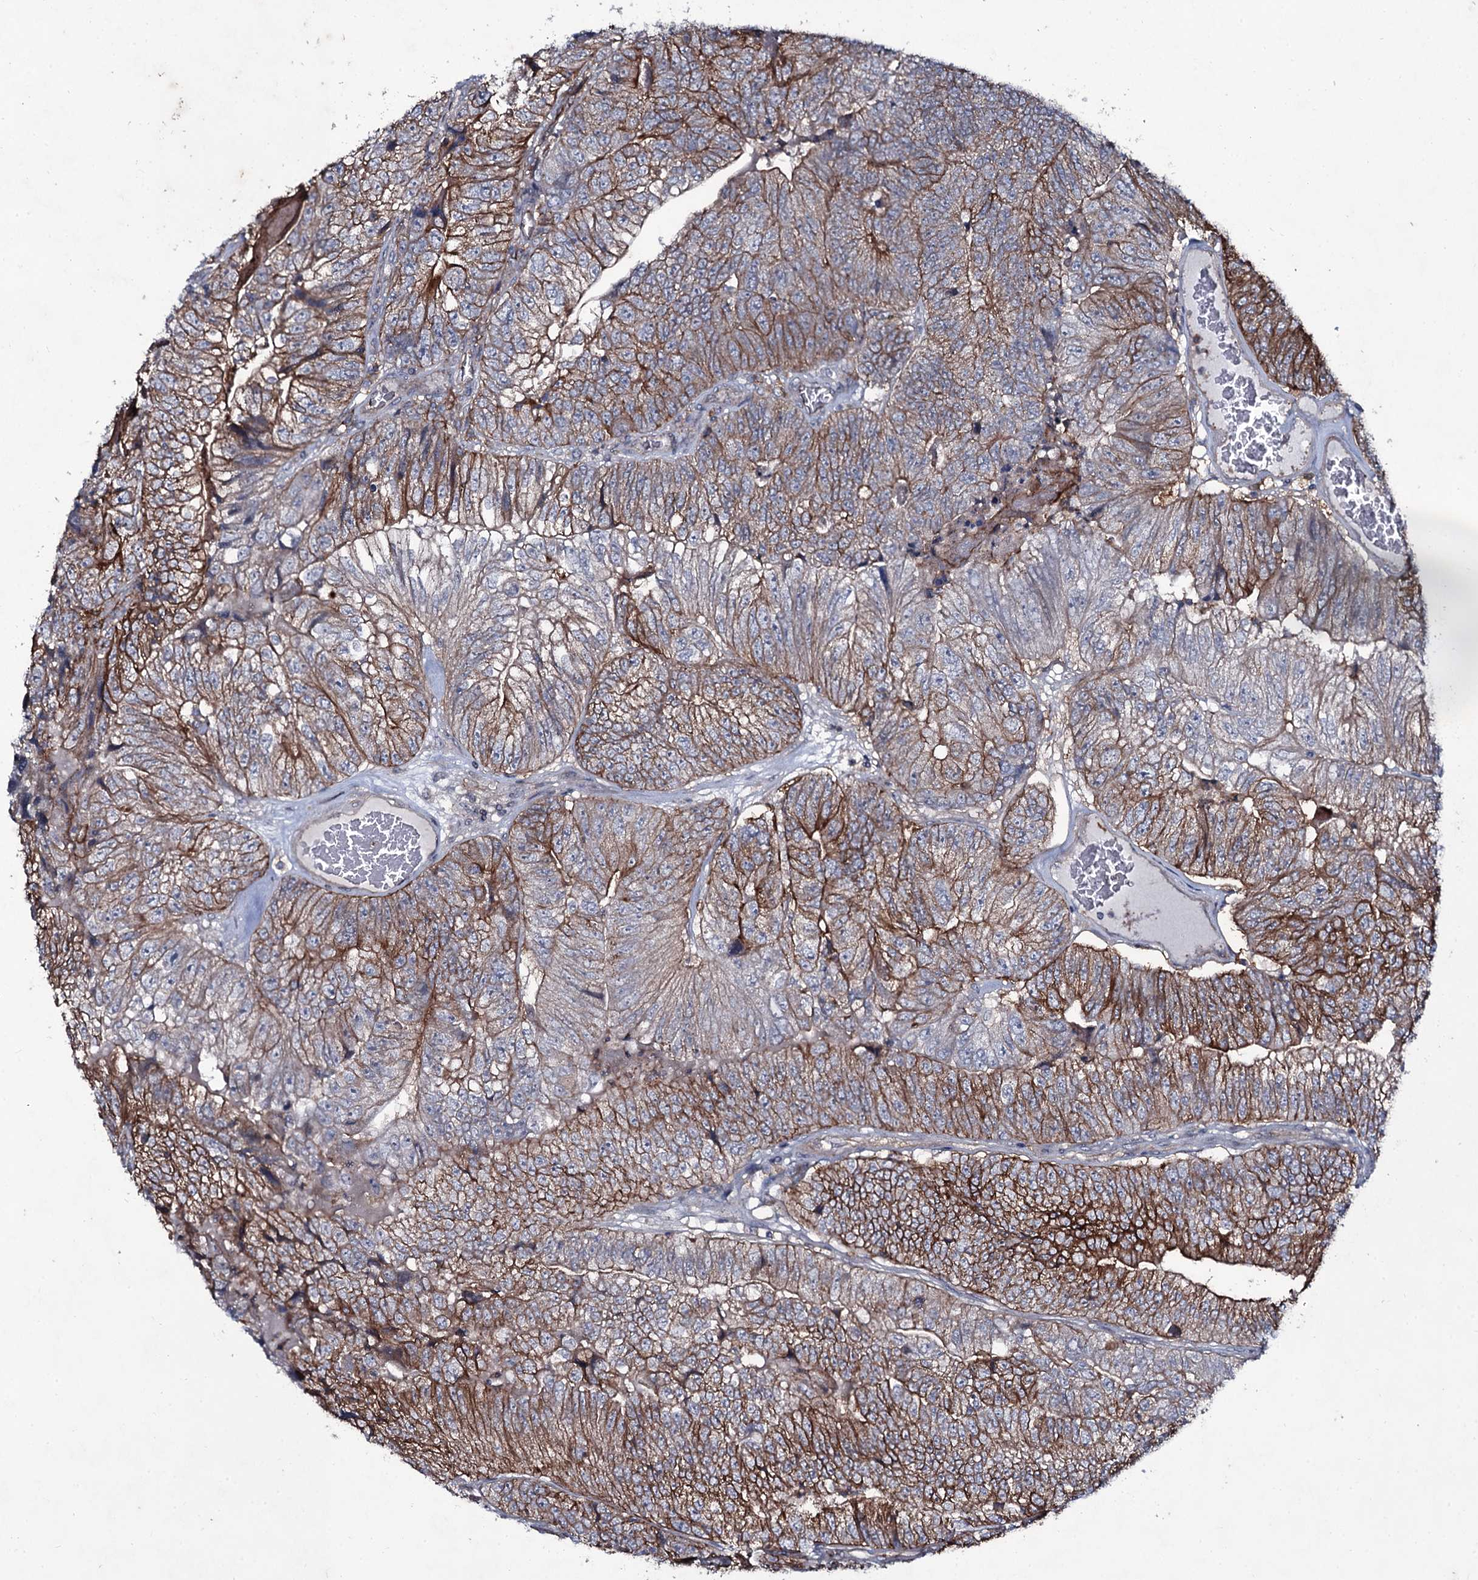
{"staining": {"intensity": "strong", "quantity": "25%-75%", "location": "cytoplasmic/membranous"}, "tissue": "colorectal cancer", "cell_type": "Tumor cells", "image_type": "cancer", "snomed": [{"axis": "morphology", "description": "Adenocarcinoma, NOS"}, {"axis": "topography", "description": "Colon"}], "caption": "Immunohistochemical staining of human colorectal cancer (adenocarcinoma) displays strong cytoplasmic/membranous protein staining in about 25%-75% of tumor cells. The staining was performed using DAB (3,3'-diaminobenzidine) to visualize the protein expression in brown, while the nuclei were stained in blue with hematoxylin (Magnification: 20x).", "gene": "SNAP23", "patient": {"sex": "female", "age": 67}}